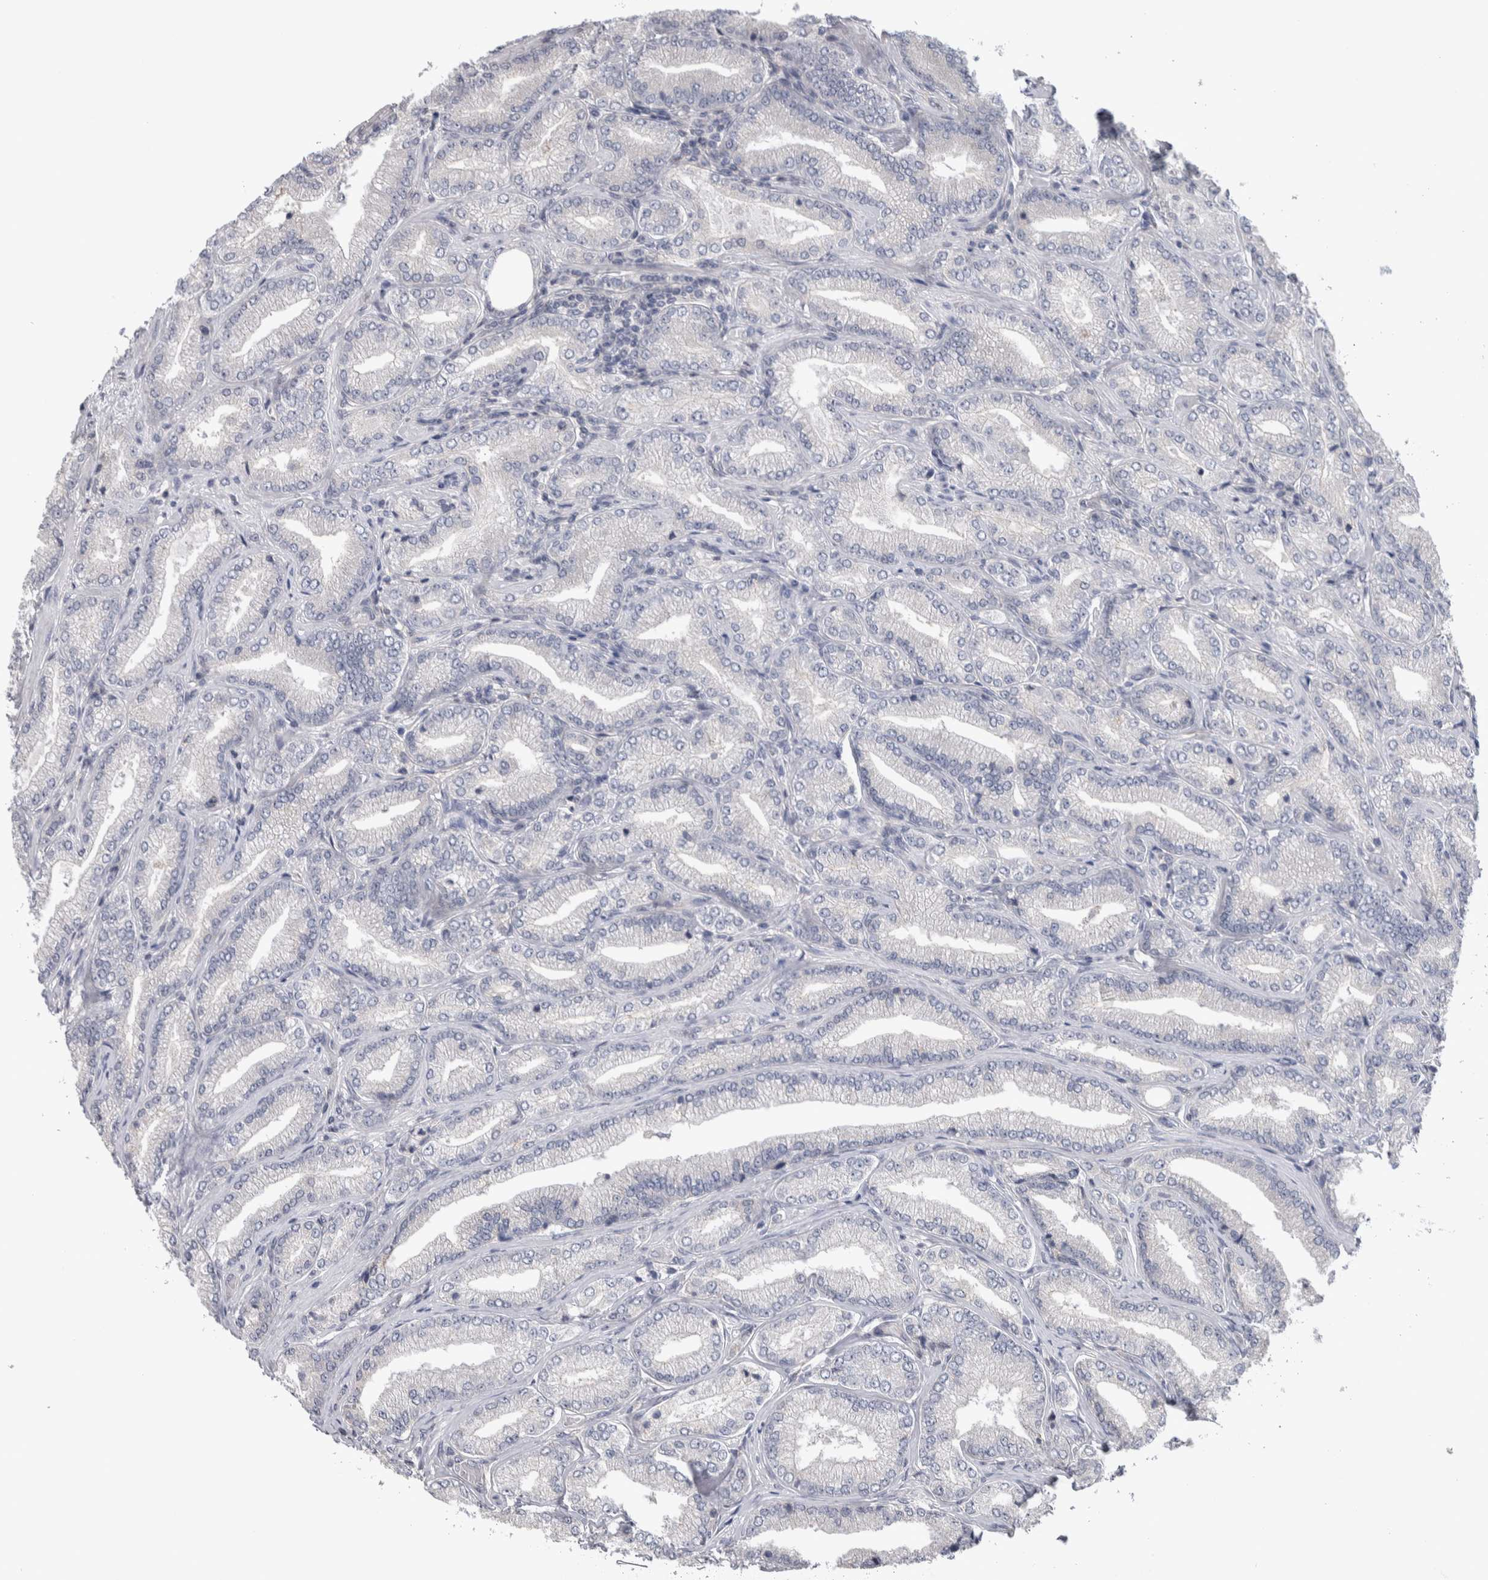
{"staining": {"intensity": "negative", "quantity": "none", "location": "none"}, "tissue": "prostate cancer", "cell_type": "Tumor cells", "image_type": "cancer", "snomed": [{"axis": "morphology", "description": "Adenocarcinoma, Low grade"}, {"axis": "topography", "description": "Prostate"}], "caption": "Protein analysis of prostate low-grade adenocarcinoma shows no significant staining in tumor cells. (Brightfield microscopy of DAB immunohistochemistry at high magnification).", "gene": "TAX1BP1", "patient": {"sex": "male", "age": 62}}